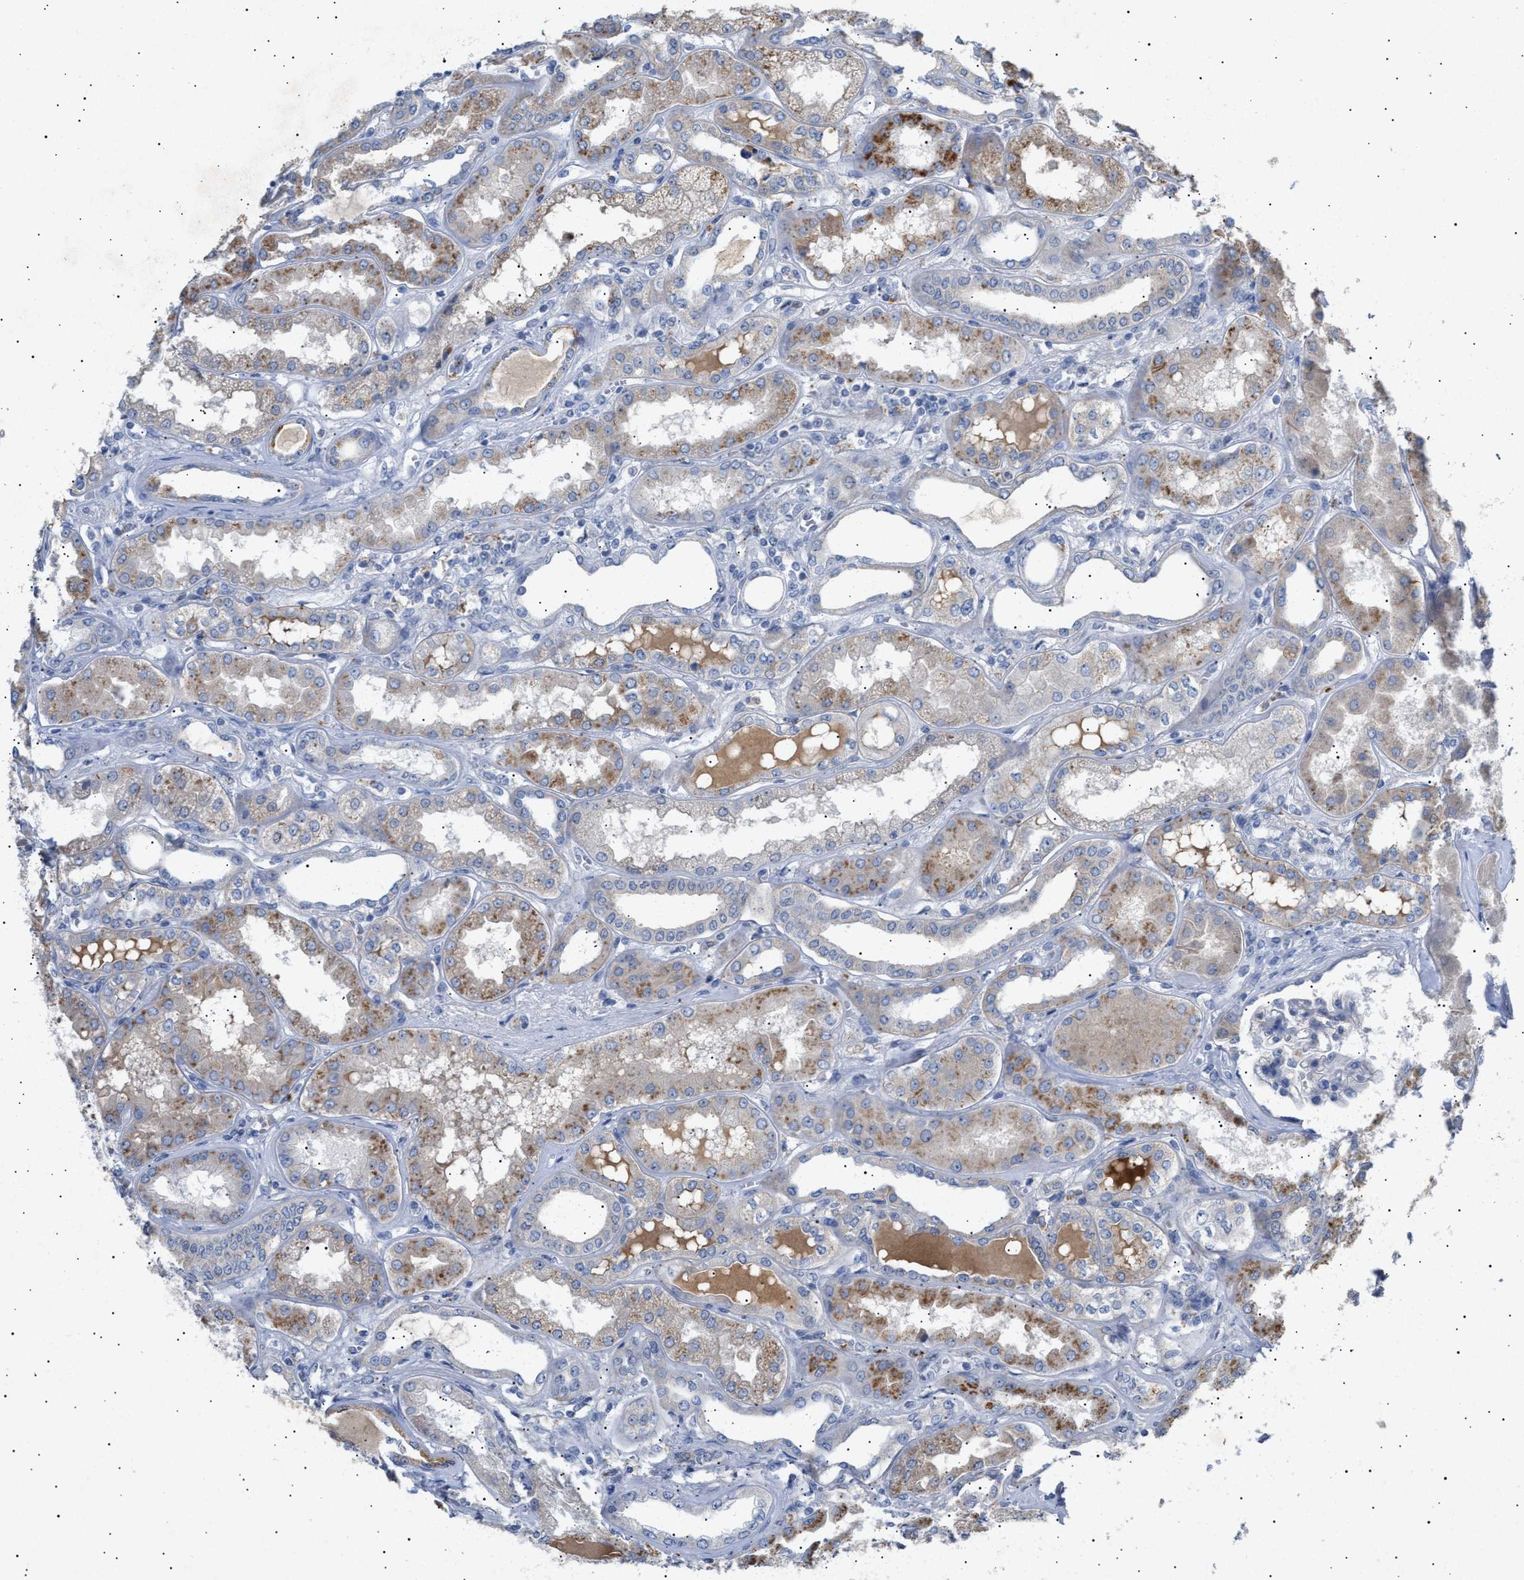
{"staining": {"intensity": "negative", "quantity": "none", "location": "none"}, "tissue": "kidney", "cell_type": "Cells in glomeruli", "image_type": "normal", "snomed": [{"axis": "morphology", "description": "Normal tissue, NOS"}, {"axis": "topography", "description": "Kidney"}], "caption": "Unremarkable kidney was stained to show a protein in brown. There is no significant expression in cells in glomeruli. (Stains: DAB (3,3'-diaminobenzidine) immunohistochemistry (IHC) with hematoxylin counter stain, Microscopy: brightfield microscopy at high magnification).", "gene": "SIRT5", "patient": {"sex": "female", "age": 56}}